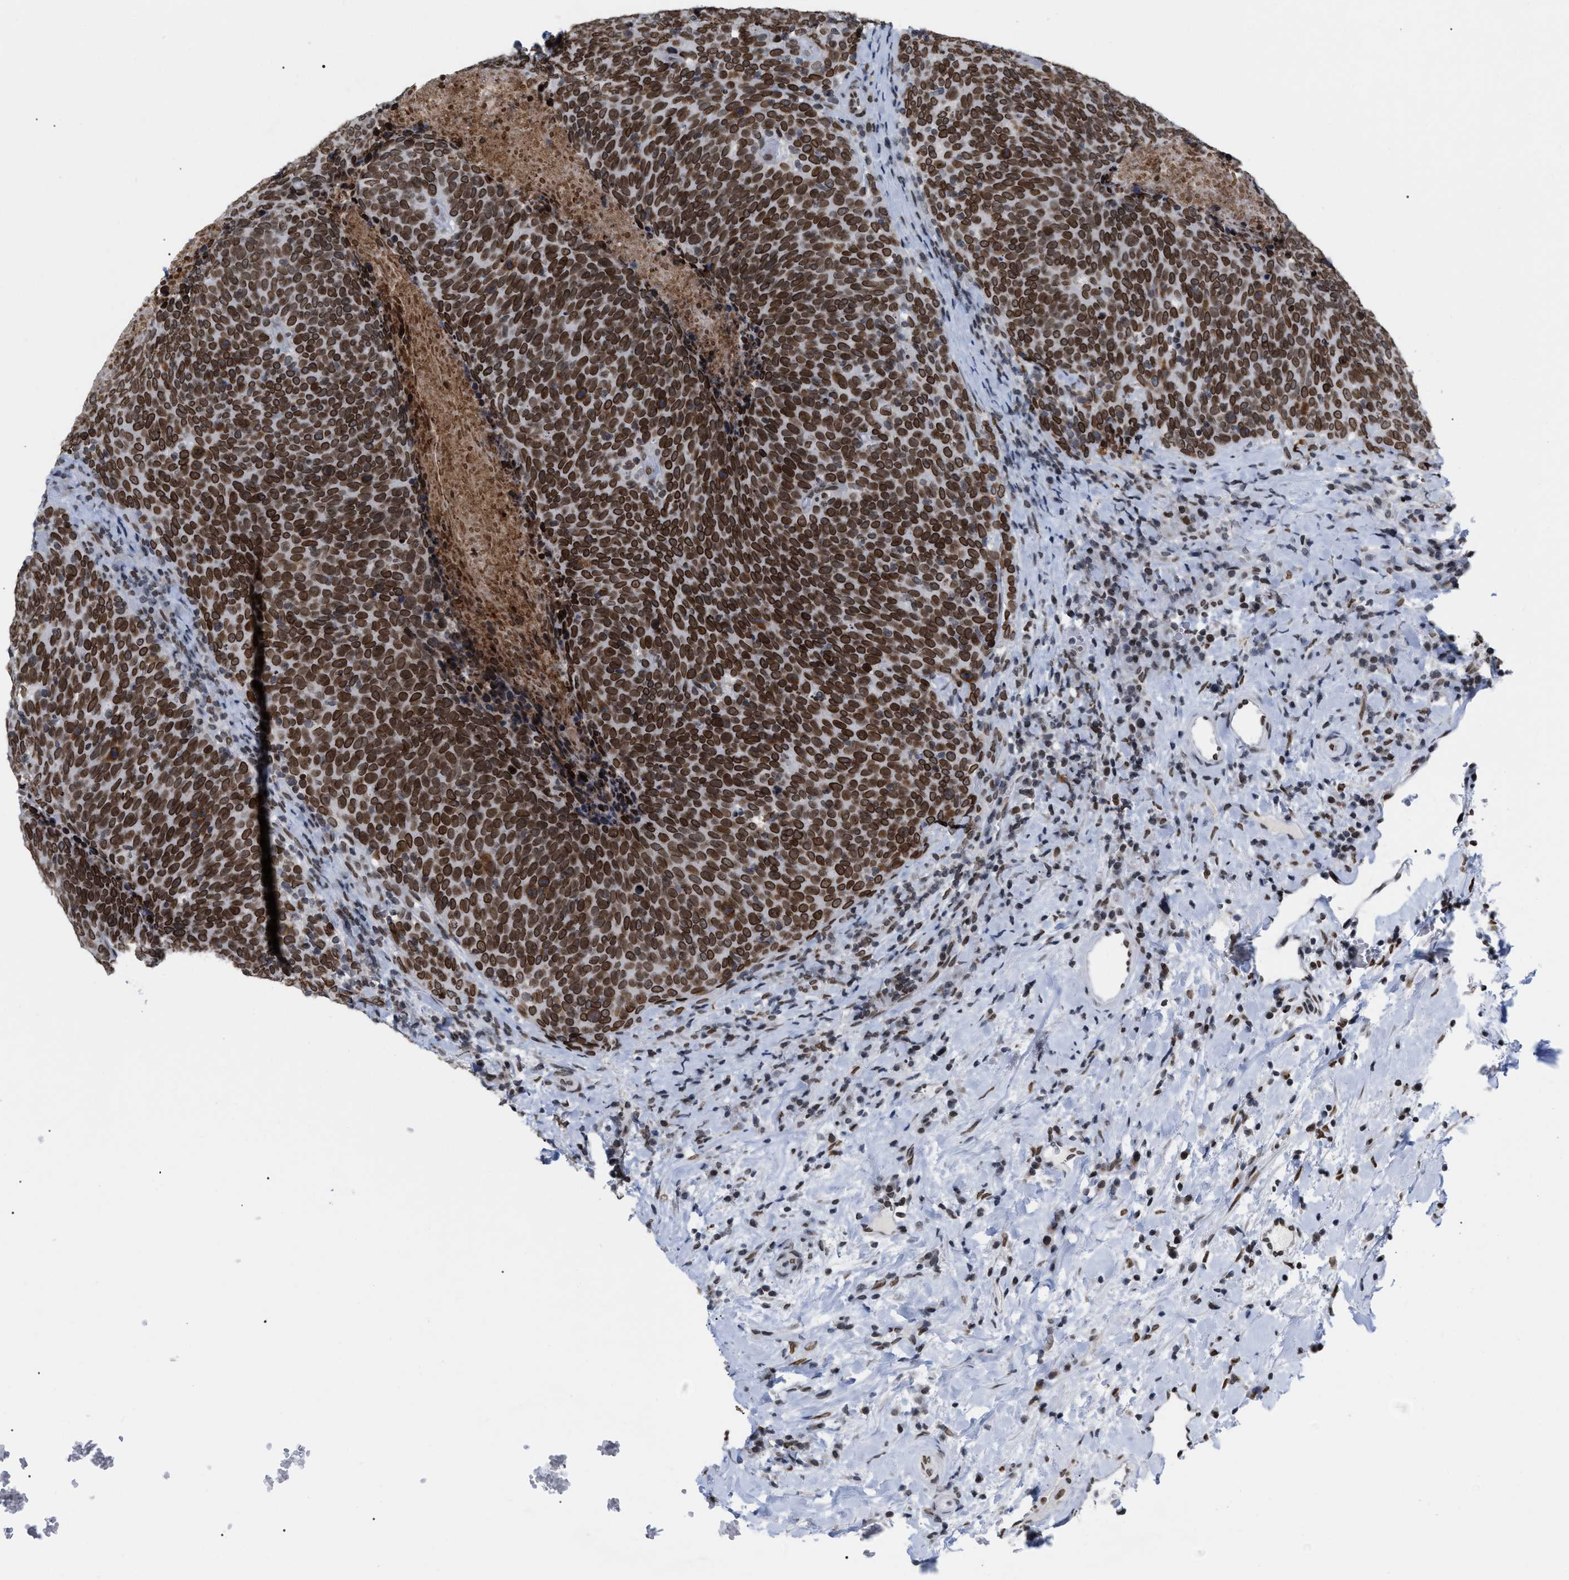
{"staining": {"intensity": "strong", "quantity": ">75%", "location": "cytoplasmic/membranous,nuclear"}, "tissue": "head and neck cancer", "cell_type": "Tumor cells", "image_type": "cancer", "snomed": [{"axis": "morphology", "description": "Squamous cell carcinoma, NOS"}, {"axis": "morphology", "description": "Squamous cell carcinoma, metastatic, NOS"}, {"axis": "topography", "description": "Lymph node"}, {"axis": "topography", "description": "Head-Neck"}], "caption": "A high amount of strong cytoplasmic/membranous and nuclear positivity is appreciated in approximately >75% of tumor cells in head and neck metastatic squamous cell carcinoma tissue.", "gene": "TPR", "patient": {"sex": "male", "age": 62}}